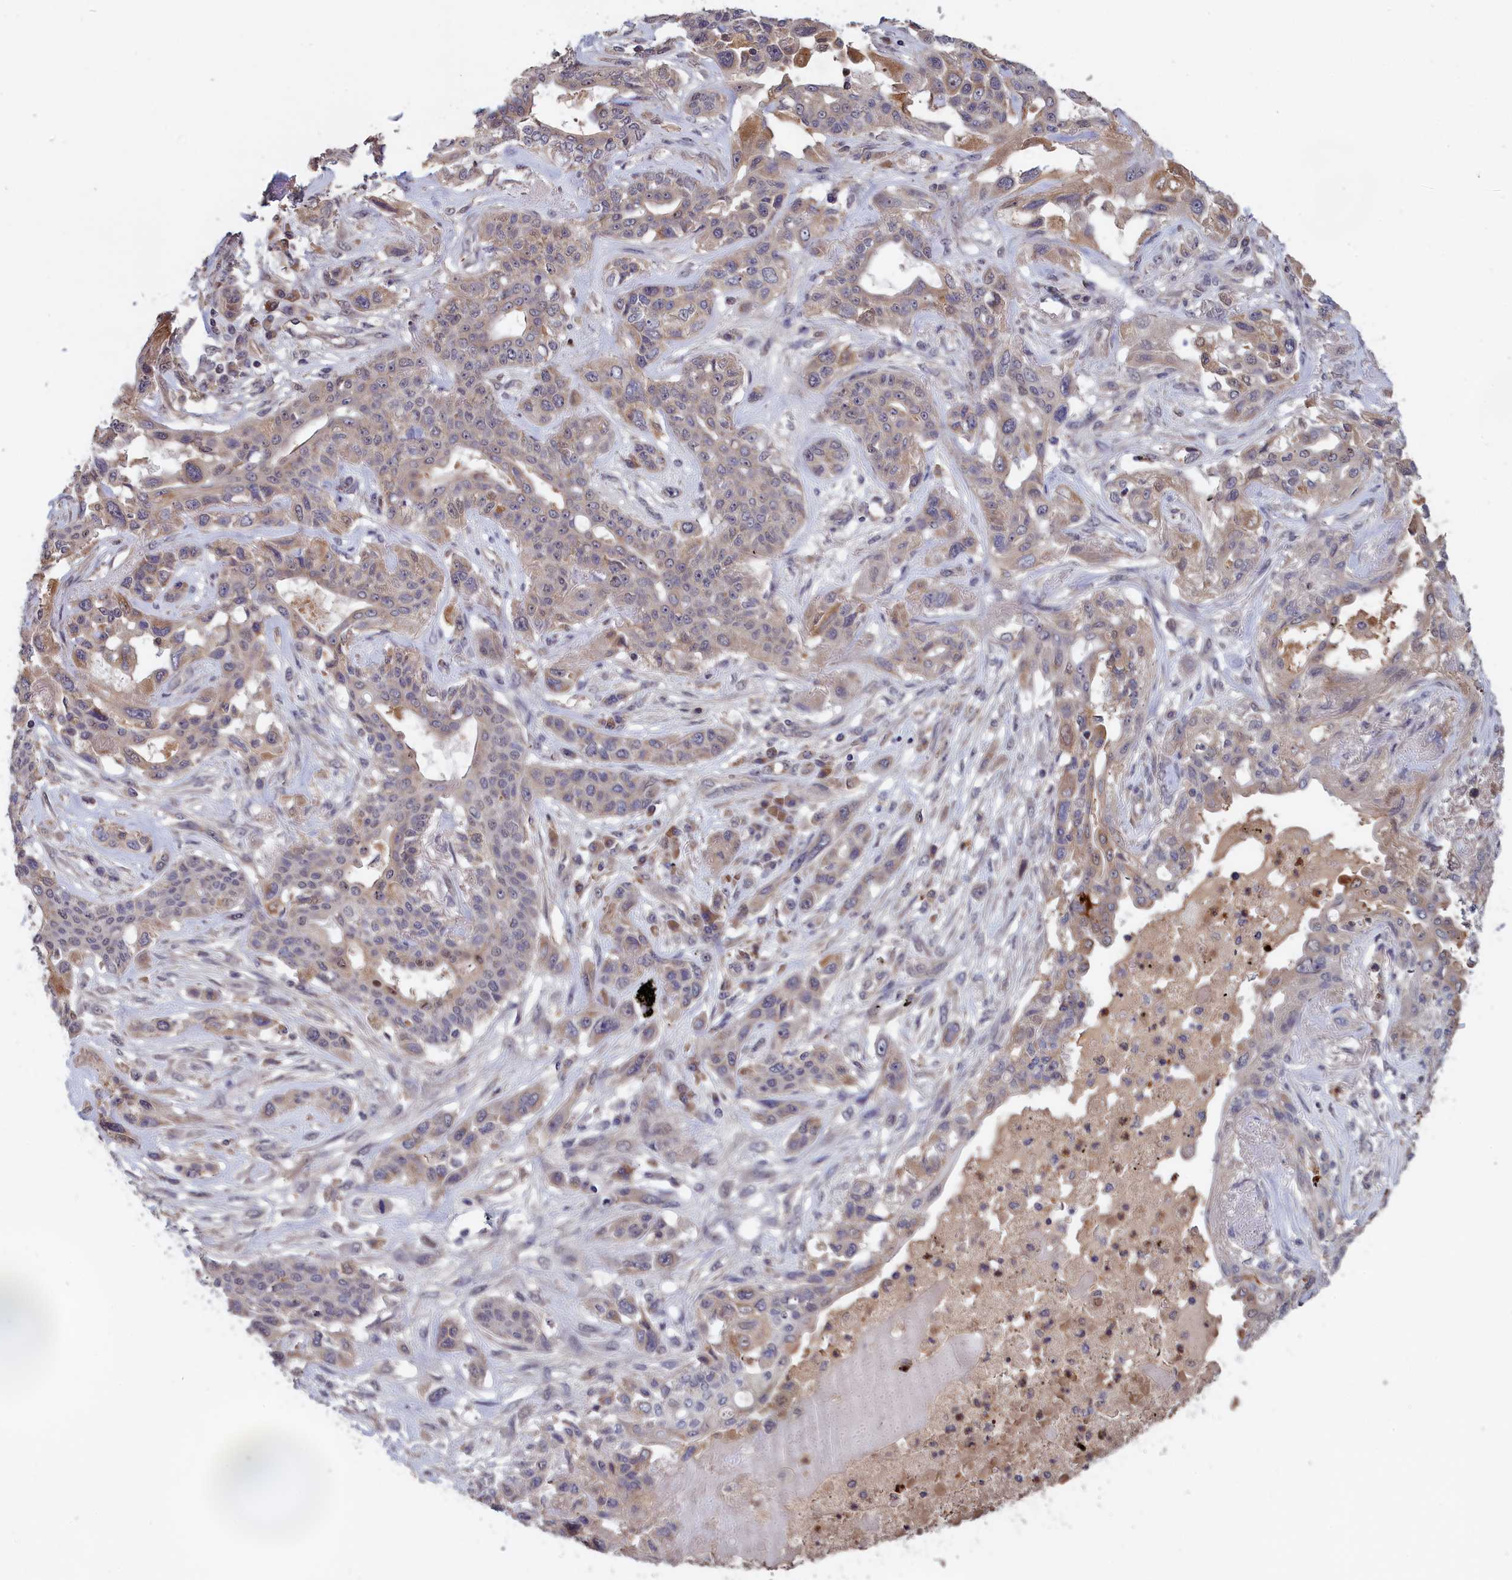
{"staining": {"intensity": "moderate", "quantity": "25%-75%", "location": "cytoplasmic/membranous"}, "tissue": "lung cancer", "cell_type": "Tumor cells", "image_type": "cancer", "snomed": [{"axis": "morphology", "description": "Squamous cell carcinoma, NOS"}, {"axis": "topography", "description": "Lung"}], "caption": "Lung cancer (squamous cell carcinoma) stained for a protein (brown) reveals moderate cytoplasmic/membranous positive positivity in approximately 25%-75% of tumor cells.", "gene": "EPB41L4B", "patient": {"sex": "female", "age": 70}}